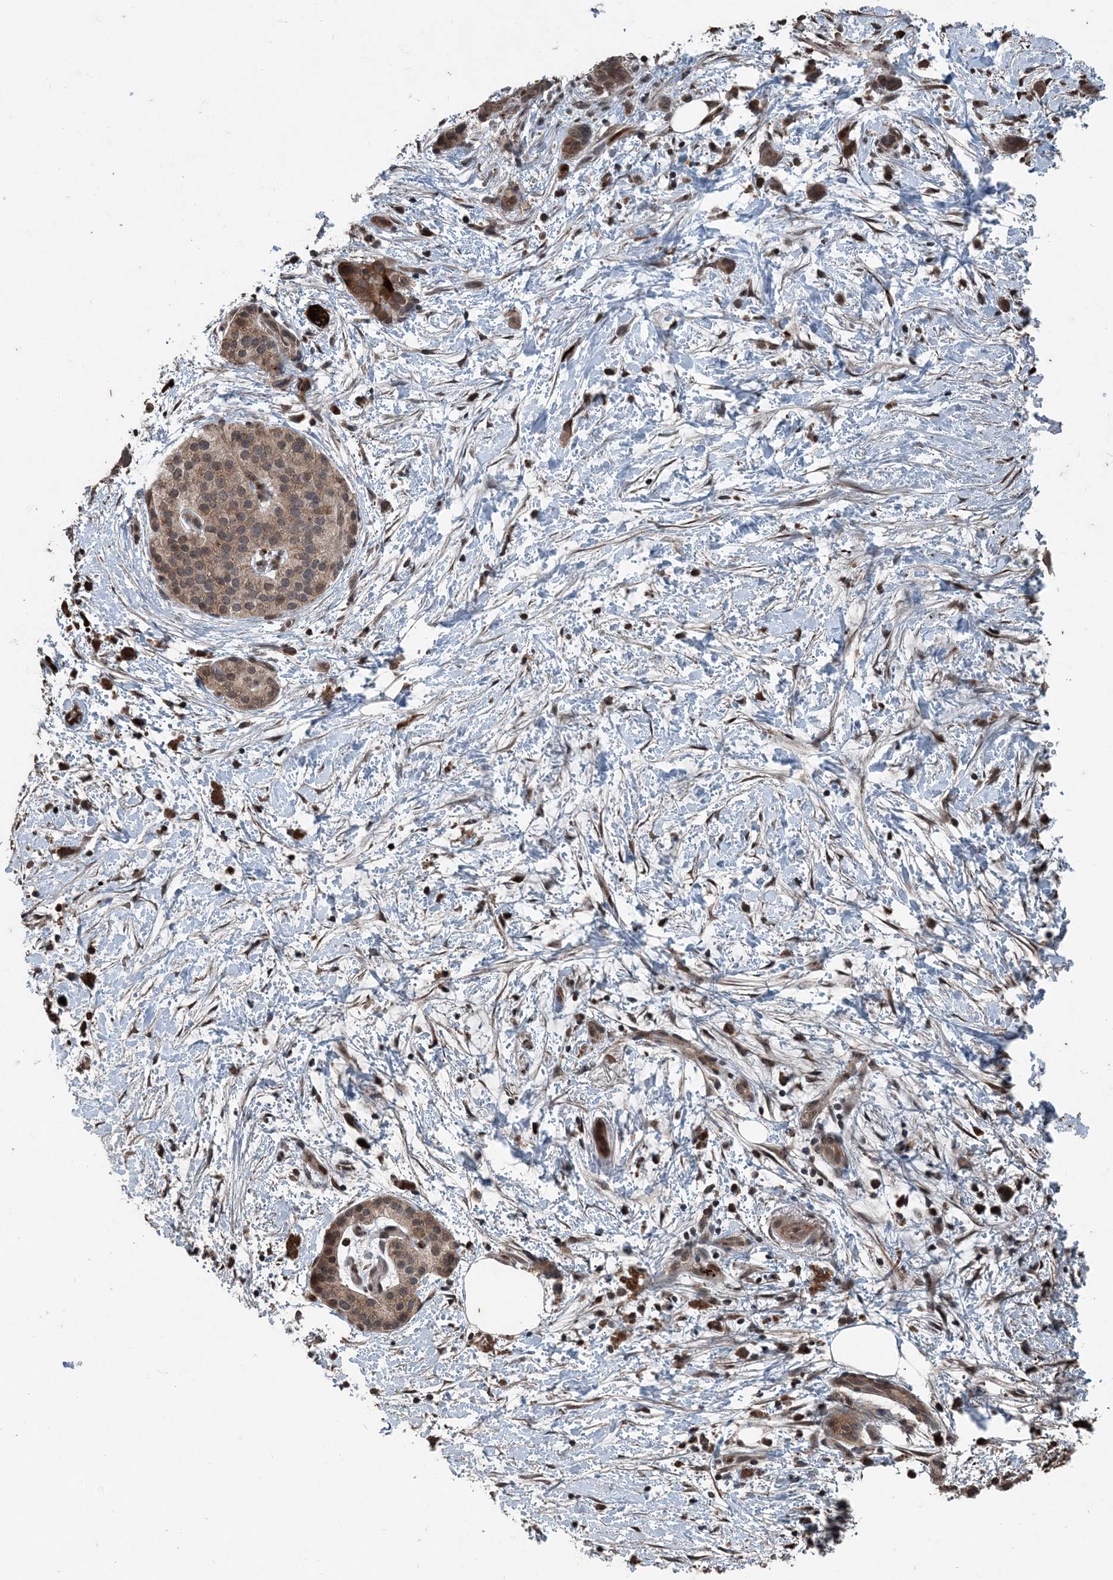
{"staining": {"intensity": "weak", "quantity": ">75%", "location": "cytoplasmic/membranous"}, "tissue": "pancreatic cancer", "cell_type": "Tumor cells", "image_type": "cancer", "snomed": [{"axis": "morphology", "description": "Normal tissue, NOS"}, {"axis": "morphology", "description": "Adenocarcinoma, NOS"}, {"axis": "topography", "description": "Pancreas"}, {"axis": "topography", "description": "Peripheral nerve tissue"}], "caption": "Immunohistochemical staining of pancreatic adenocarcinoma displays weak cytoplasmic/membranous protein staining in about >75% of tumor cells.", "gene": "CFL1", "patient": {"sex": "female", "age": 63}}